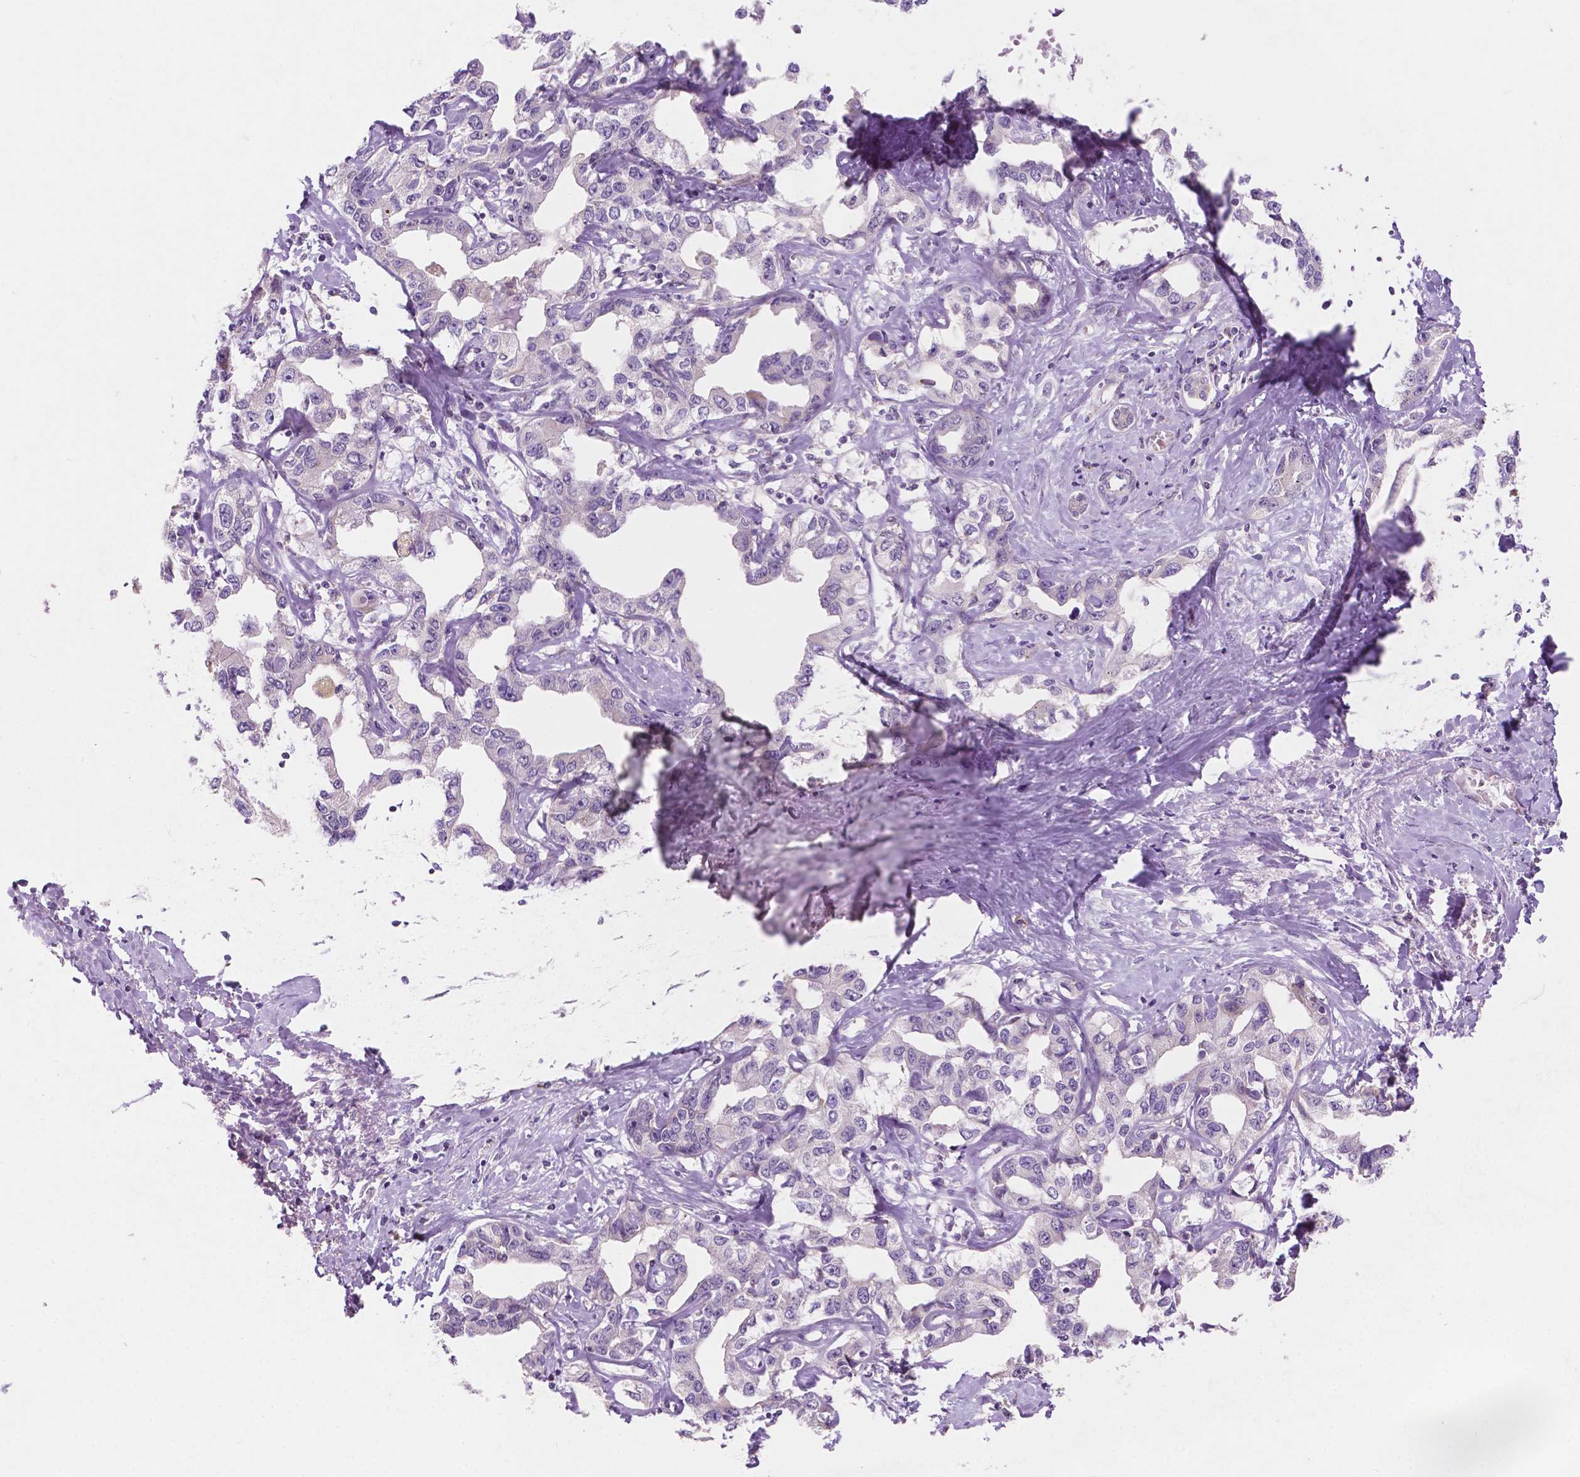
{"staining": {"intensity": "negative", "quantity": "none", "location": "none"}, "tissue": "liver cancer", "cell_type": "Tumor cells", "image_type": "cancer", "snomed": [{"axis": "morphology", "description": "Cholangiocarcinoma"}, {"axis": "topography", "description": "Liver"}], "caption": "Immunohistochemistry (IHC) of liver cancer displays no expression in tumor cells. The staining is performed using DAB (3,3'-diaminobenzidine) brown chromogen with nuclei counter-stained in using hematoxylin.", "gene": "LRP1B", "patient": {"sex": "male", "age": 59}}